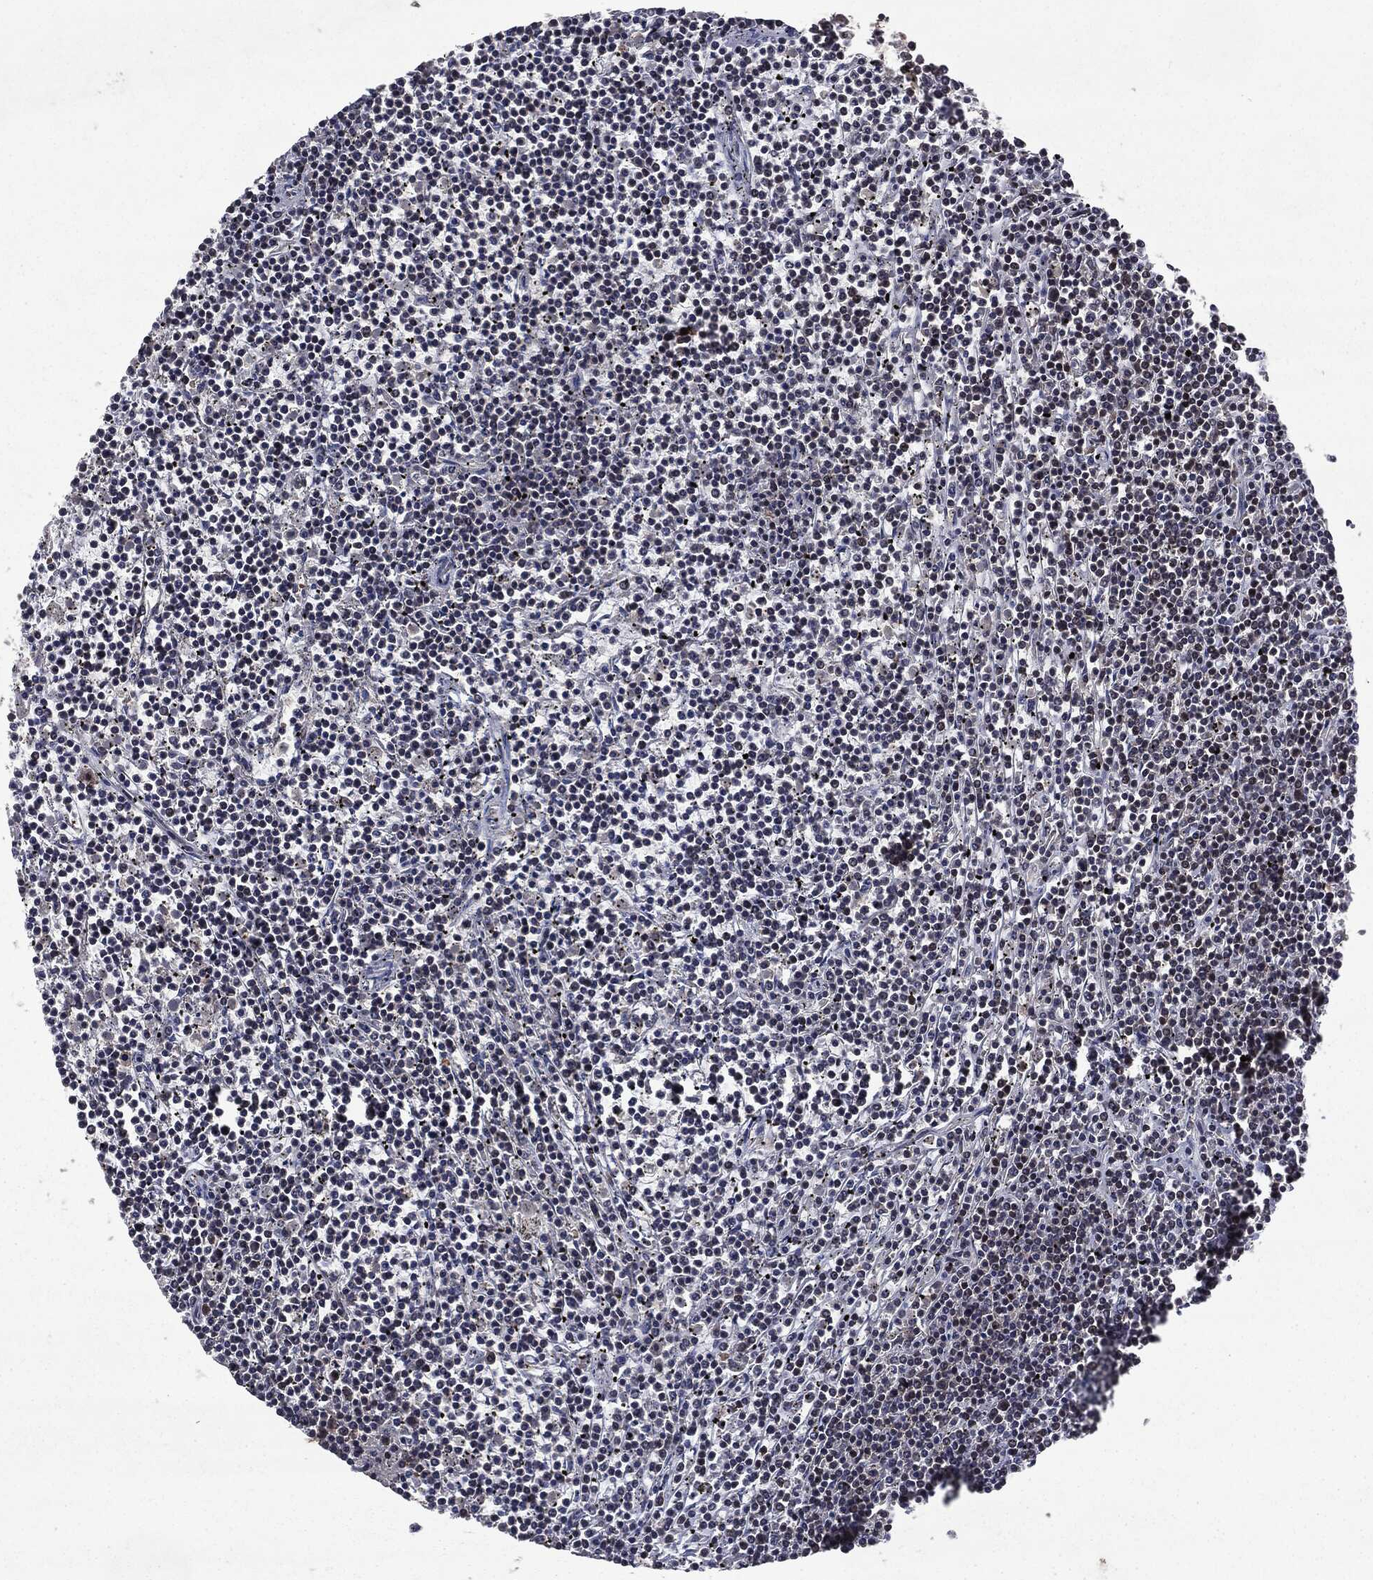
{"staining": {"intensity": "negative", "quantity": "none", "location": "none"}, "tissue": "lymphoma", "cell_type": "Tumor cells", "image_type": "cancer", "snomed": [{"axis": "morphology", "description": "Malignant lymphoma, non-Hodgkin's type, Low grade"}, {"axis": "topography", "description": "Spleen"}], "caption": "DAB immunohistochemical staining of lymphoma displays no significant positivity in tumor cells.", "gene": "STAU2", "patient": {"sex": "female", "age": 19}}